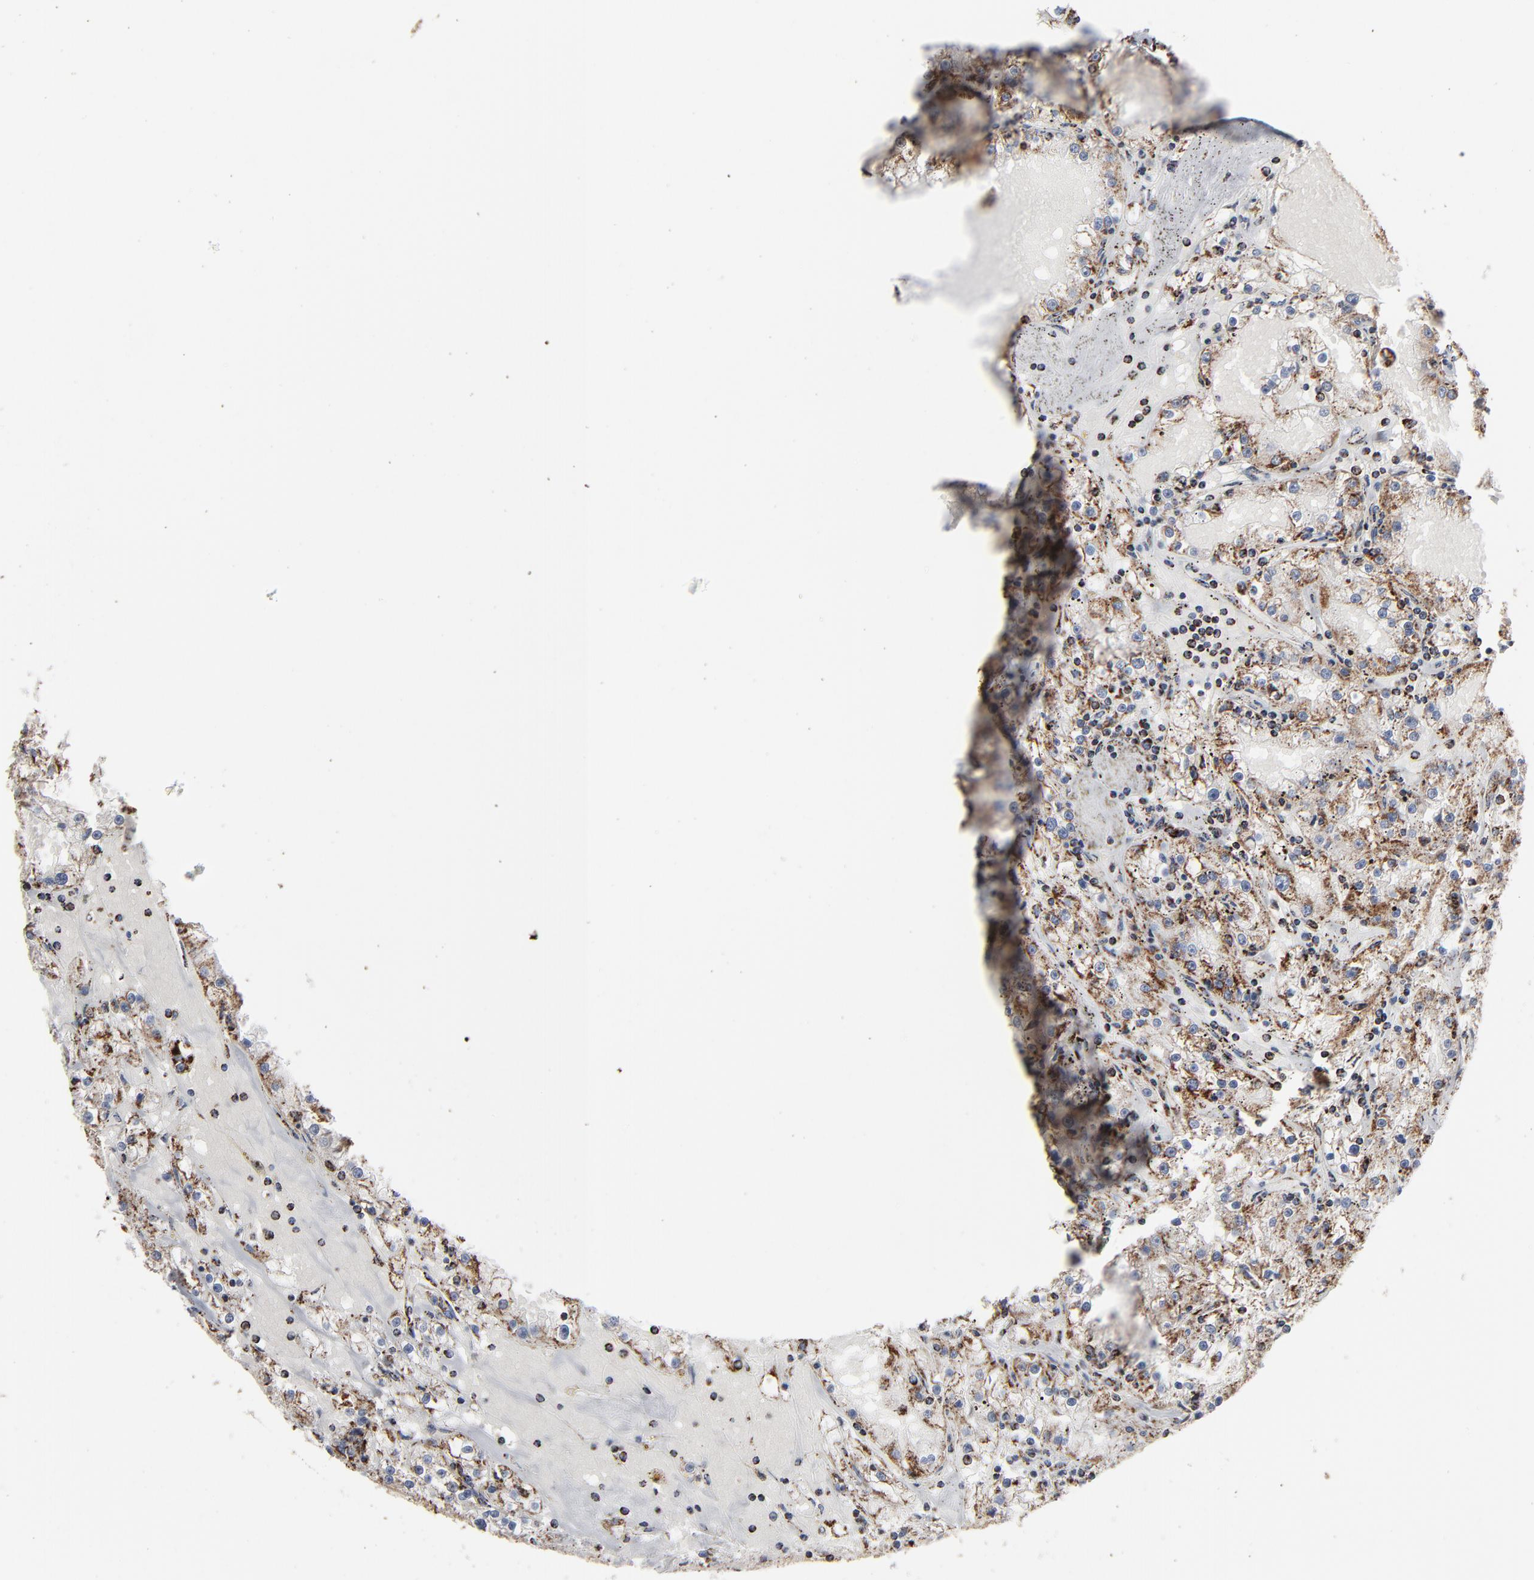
{"staining": {"intensity": "strong", "quantity": ">75%", "location": "cytoplasmic/membranous"}, "tissue": "renal cancer", "cell_type": "Tumor cells", "image_type": "cancer", "snomed": [{"axis": "morphology", "description": "Adenocarcinoma, NOS"}, {"axis": "topography", "description": "Kidney"}], "caption": "Brown immunohistochemical staining in renal adenocarcinoma displays strong cytoplasmic/membranous positivity in about >75% of tumor cells.", "gene": "UQCRC1", "patient": {"sex": "male", "age": 56}}